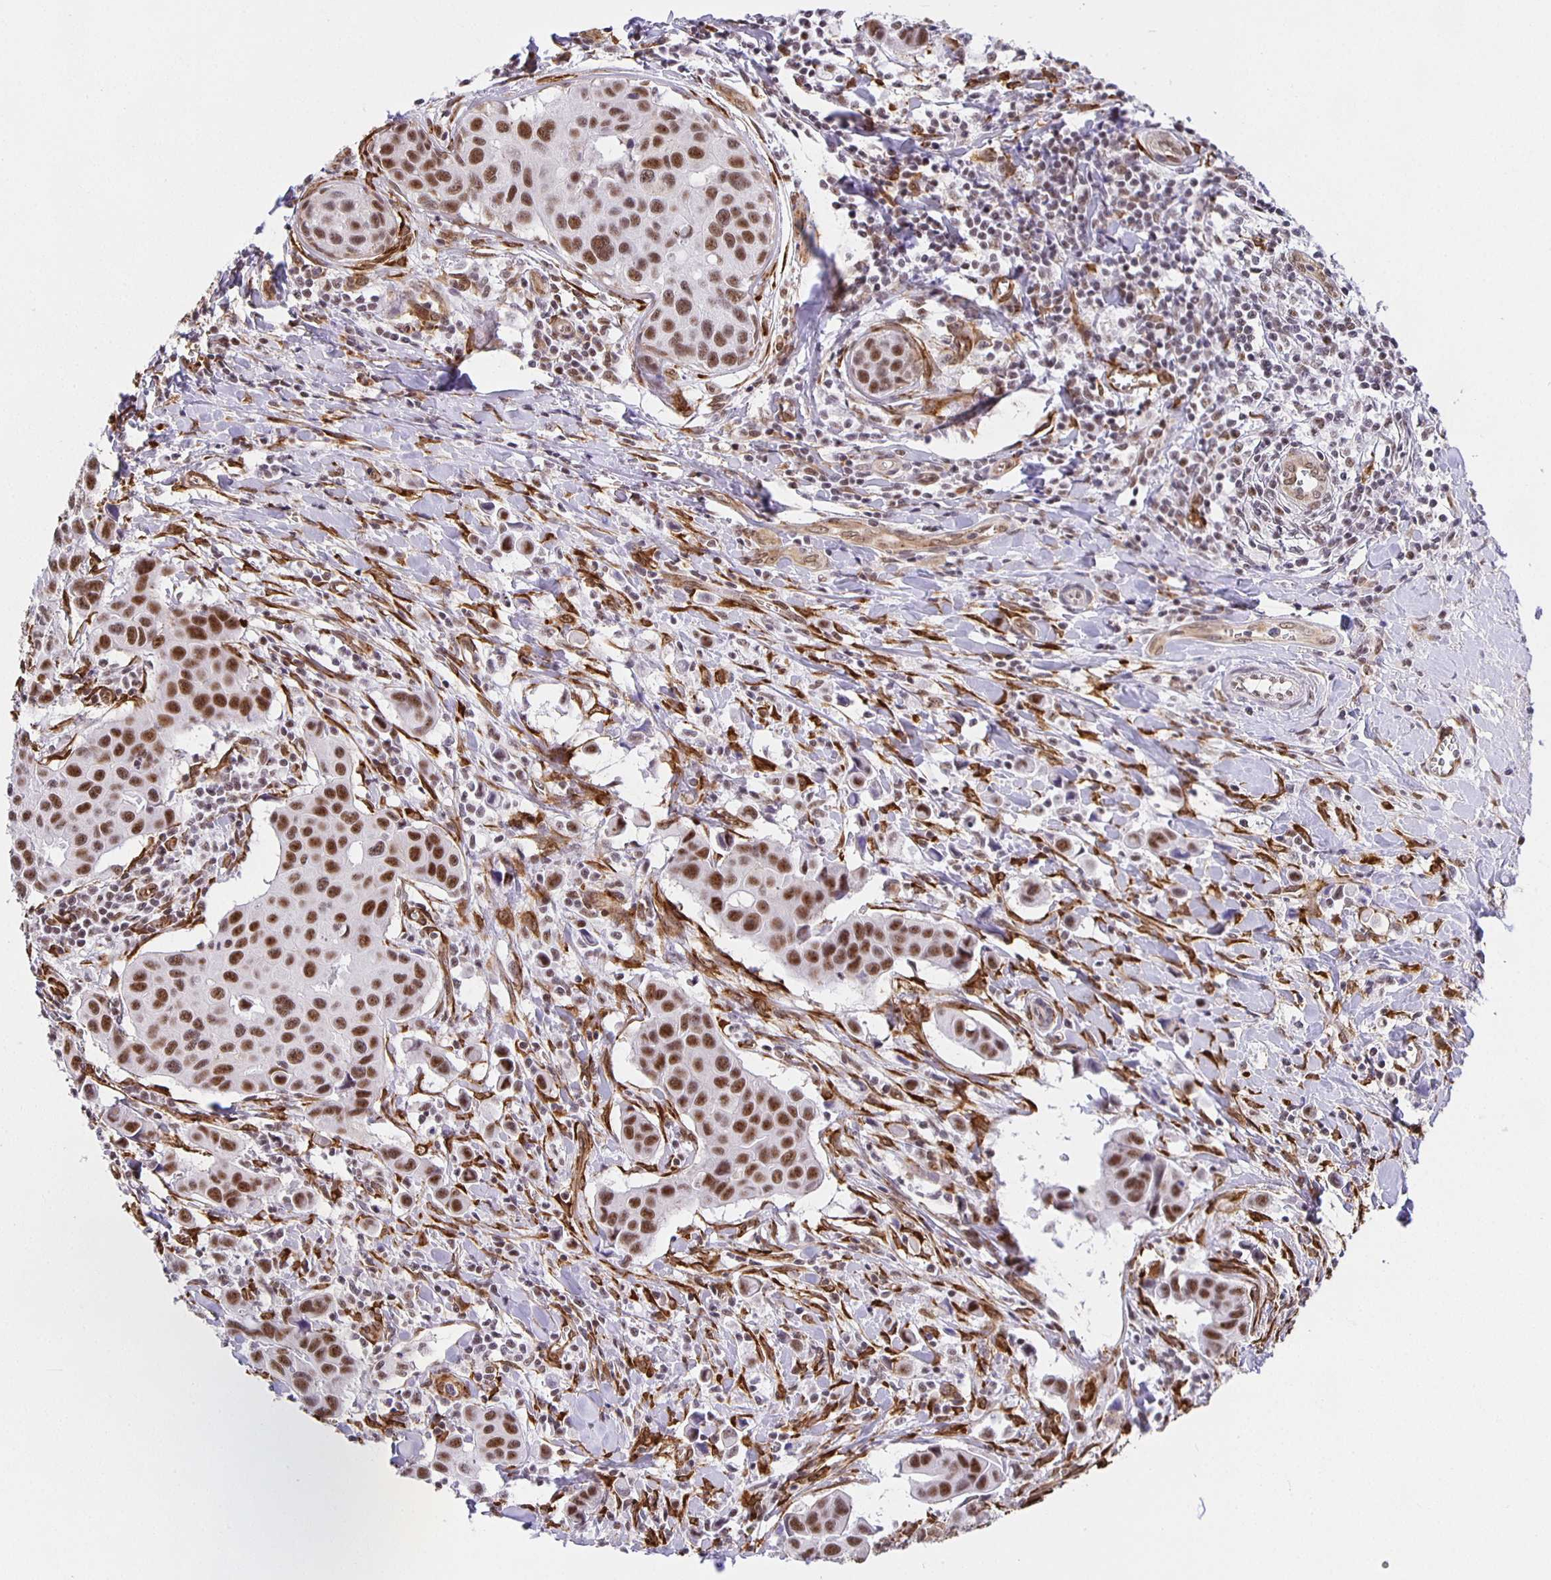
{"staining": {"intensity": "moderate", "quantity": ">75%", "location": "nuclear"}, "tissue": "breast cancer", "cell_type": "Tumor cells", "image_type": "cancer", "snomed": [{"axis": "morphology", "description": "Duct carcinoma"}, {"axis": "topography", "description": "Breast"}], "caption": "Immunohistochemical staining of breast cancer reveals medium levels of moderate nuclear protein staining in approximately >75% of tumor cells.", "gene": "ZRANB2", "patient": {"sex": "female", "age": 24}}